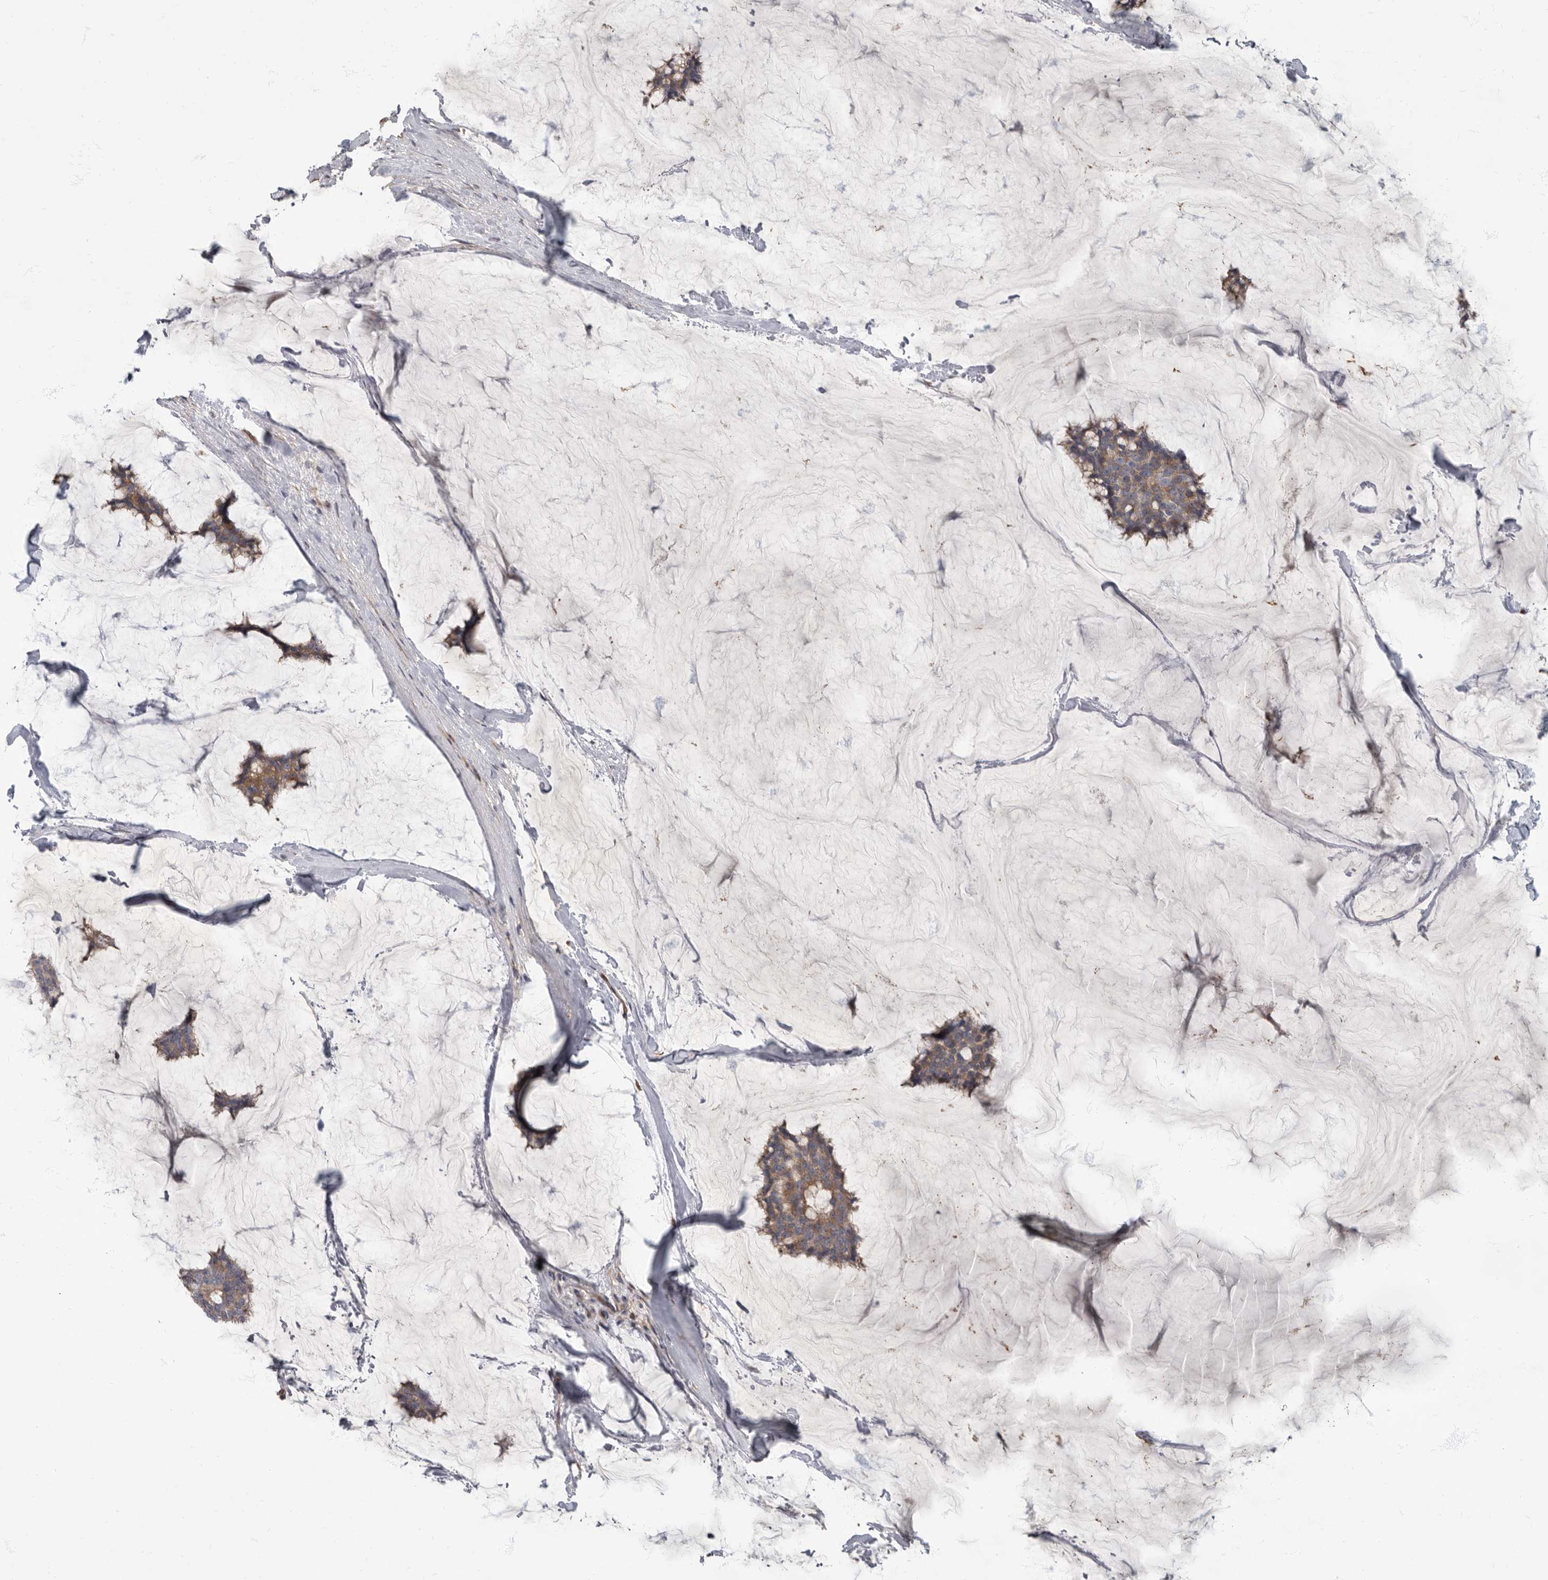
{"staining": {"intensity": "moderate", "quantity": ">75%", "location": "cytoplasmic/membranous"}, "tissue": "breast cancer", "cell_type": "Tumor cells", "image_type": "cancer", "snomed": [{"axis": "morphology", "description": "Duct carcinoma"}, {"axis": "topography", "description": "Breast"}], "caption": "Breast infiltrating ductal carcinoma tissue displays moderate cytoplasmic/membranous staining in about >75% of tumor cells (DAB = brown stain, brightfield microscopy at high magnification).", "gene": "PDK1", "patient": {"sex": "female", "age": 93}}